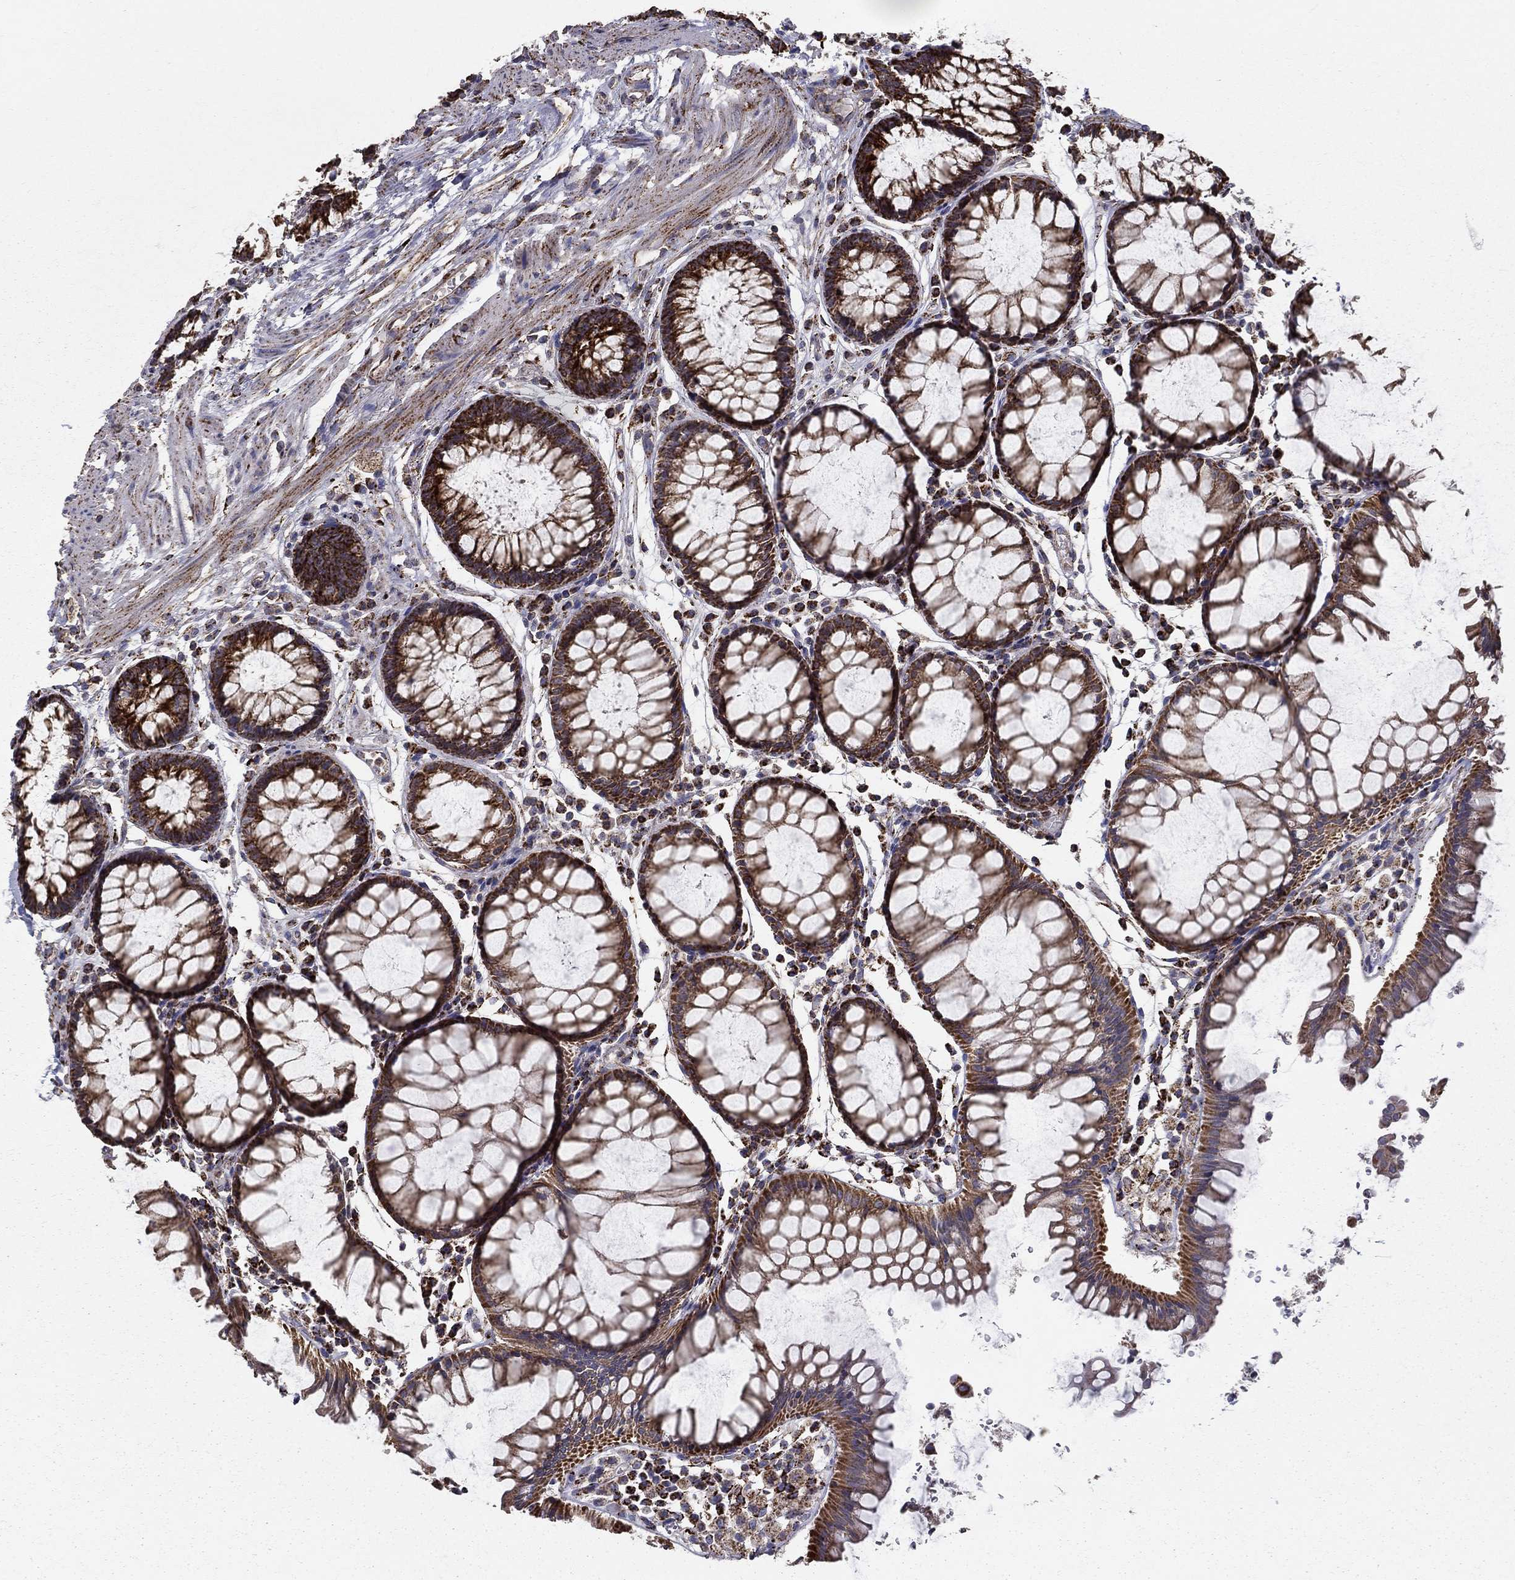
{"staining": {"intensity": "strong", "quantity": ">75%", "location": "cytoplasmic/membranous"}, "tissue": "rectum", "cell_type": "Glandular cells", "image_type": "normal", "snomed": [{"axis": "morphology", "description": "Normal tissue, NOS"}, {"axis": "topography", "description": "Rectum"}], "caption": "The image exhibits a brown stain indicating the presence of a protein in the cytoplasmic/membranous of glandular cells in rectum. (DAB (3,3'-diaminobenzidine) IHC, brown staining for protein, blue staining for nuclei).", "gene": "GCSH", "patient": {"sex": "female", "age": 68}}